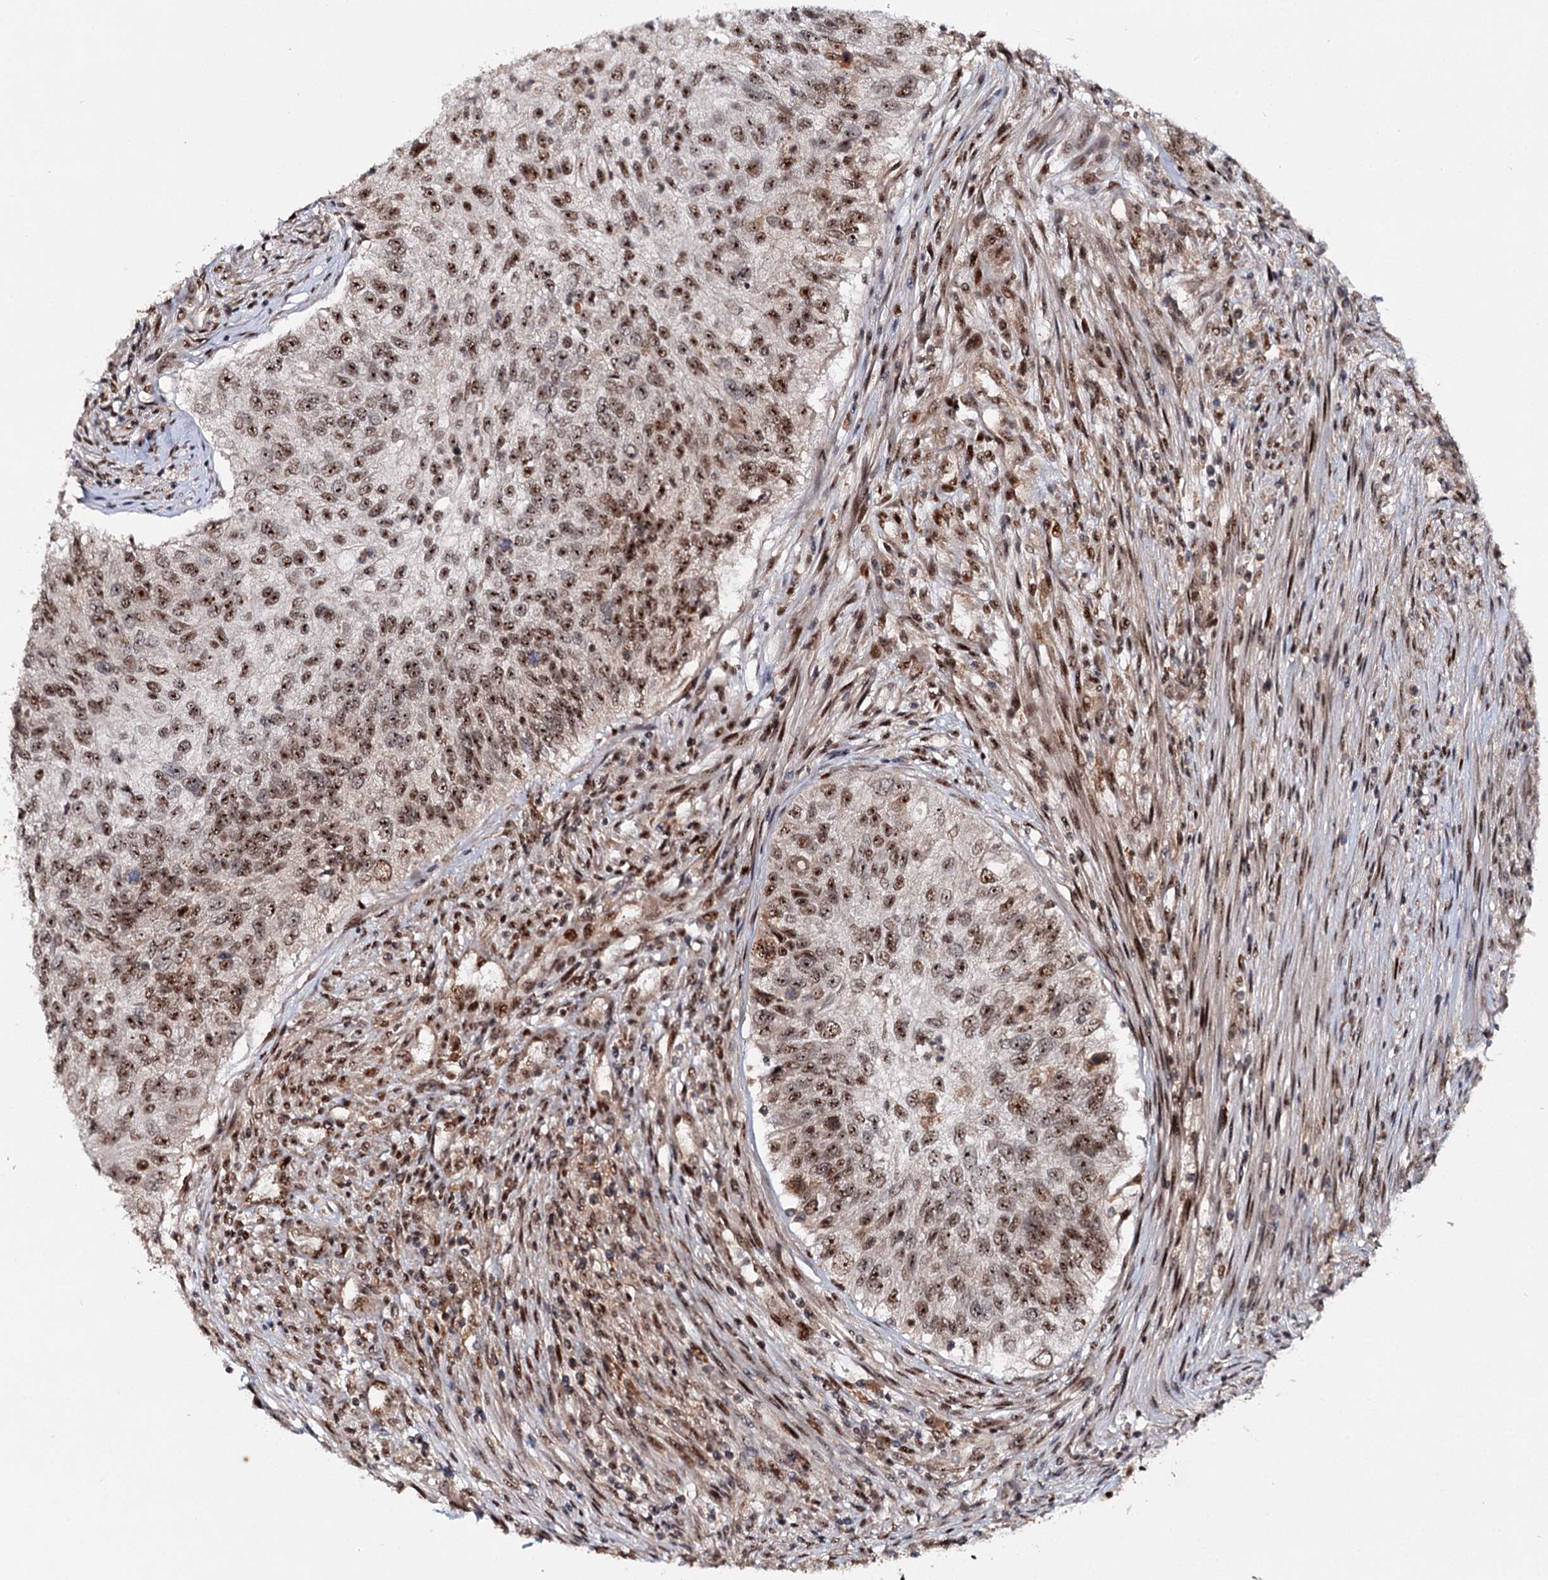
{"staining": {"intensity": "moderate", "quantity": ">75%", "location": "nuclear"}, "tissue": "urothelial cancer", "cell_type": "Tumor cells", "image_type": "cancer", "snomed": [{"axis": "morphology", "description": "Urothelial carcinoma, High grade"}, {"axis": "topography", "description": "Urinary bladder"}], "caption": "Human urothelial carcinoma (high-grade) stained with a brown dye demonstrates moderate nuclear positive positivity in approximately >75% of tumor cells.", "gene": "BUD13", "patient": {"sex": "female", "age": 60}}